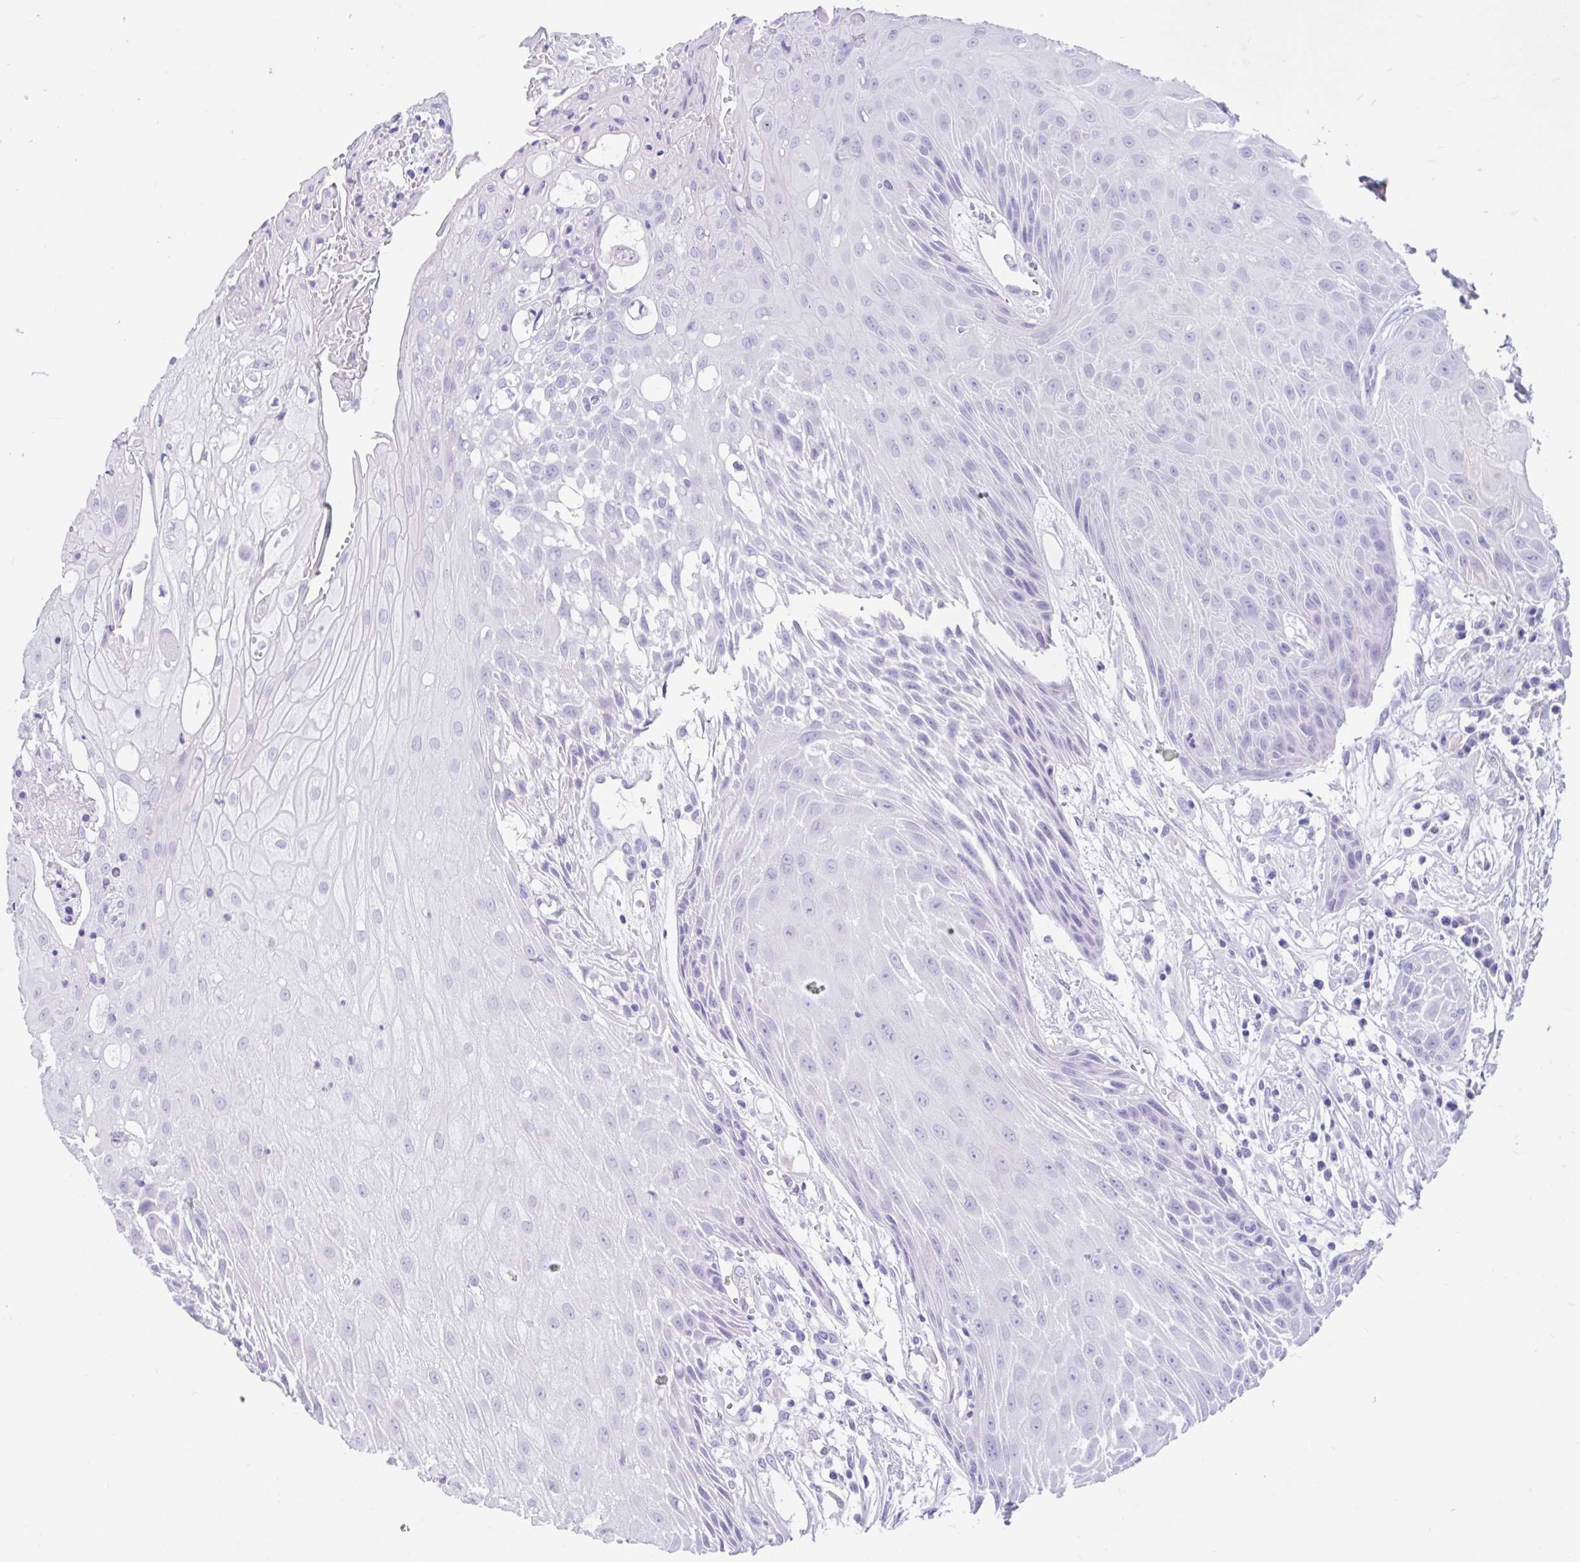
{"staining": {"intensity": "negative", "quantity": "none", "location": "none"}, "tissue": "head and neck cancer", "cell_type": "Tumor cells", "image_type": "cancer", "snomed": [{"axis": "morphology", "description": "Squamous cell carcinoma, NOS"}, {"axis": "topography", "description": "Head-Neck"}], "caption": "Human head and neck cancer (squamous cell carcinoma) stained for a protein using IHC exhibits no staining in tumor cells.", "gene": "FAM107A", "patient": {"sex": "female", "age": 73}}